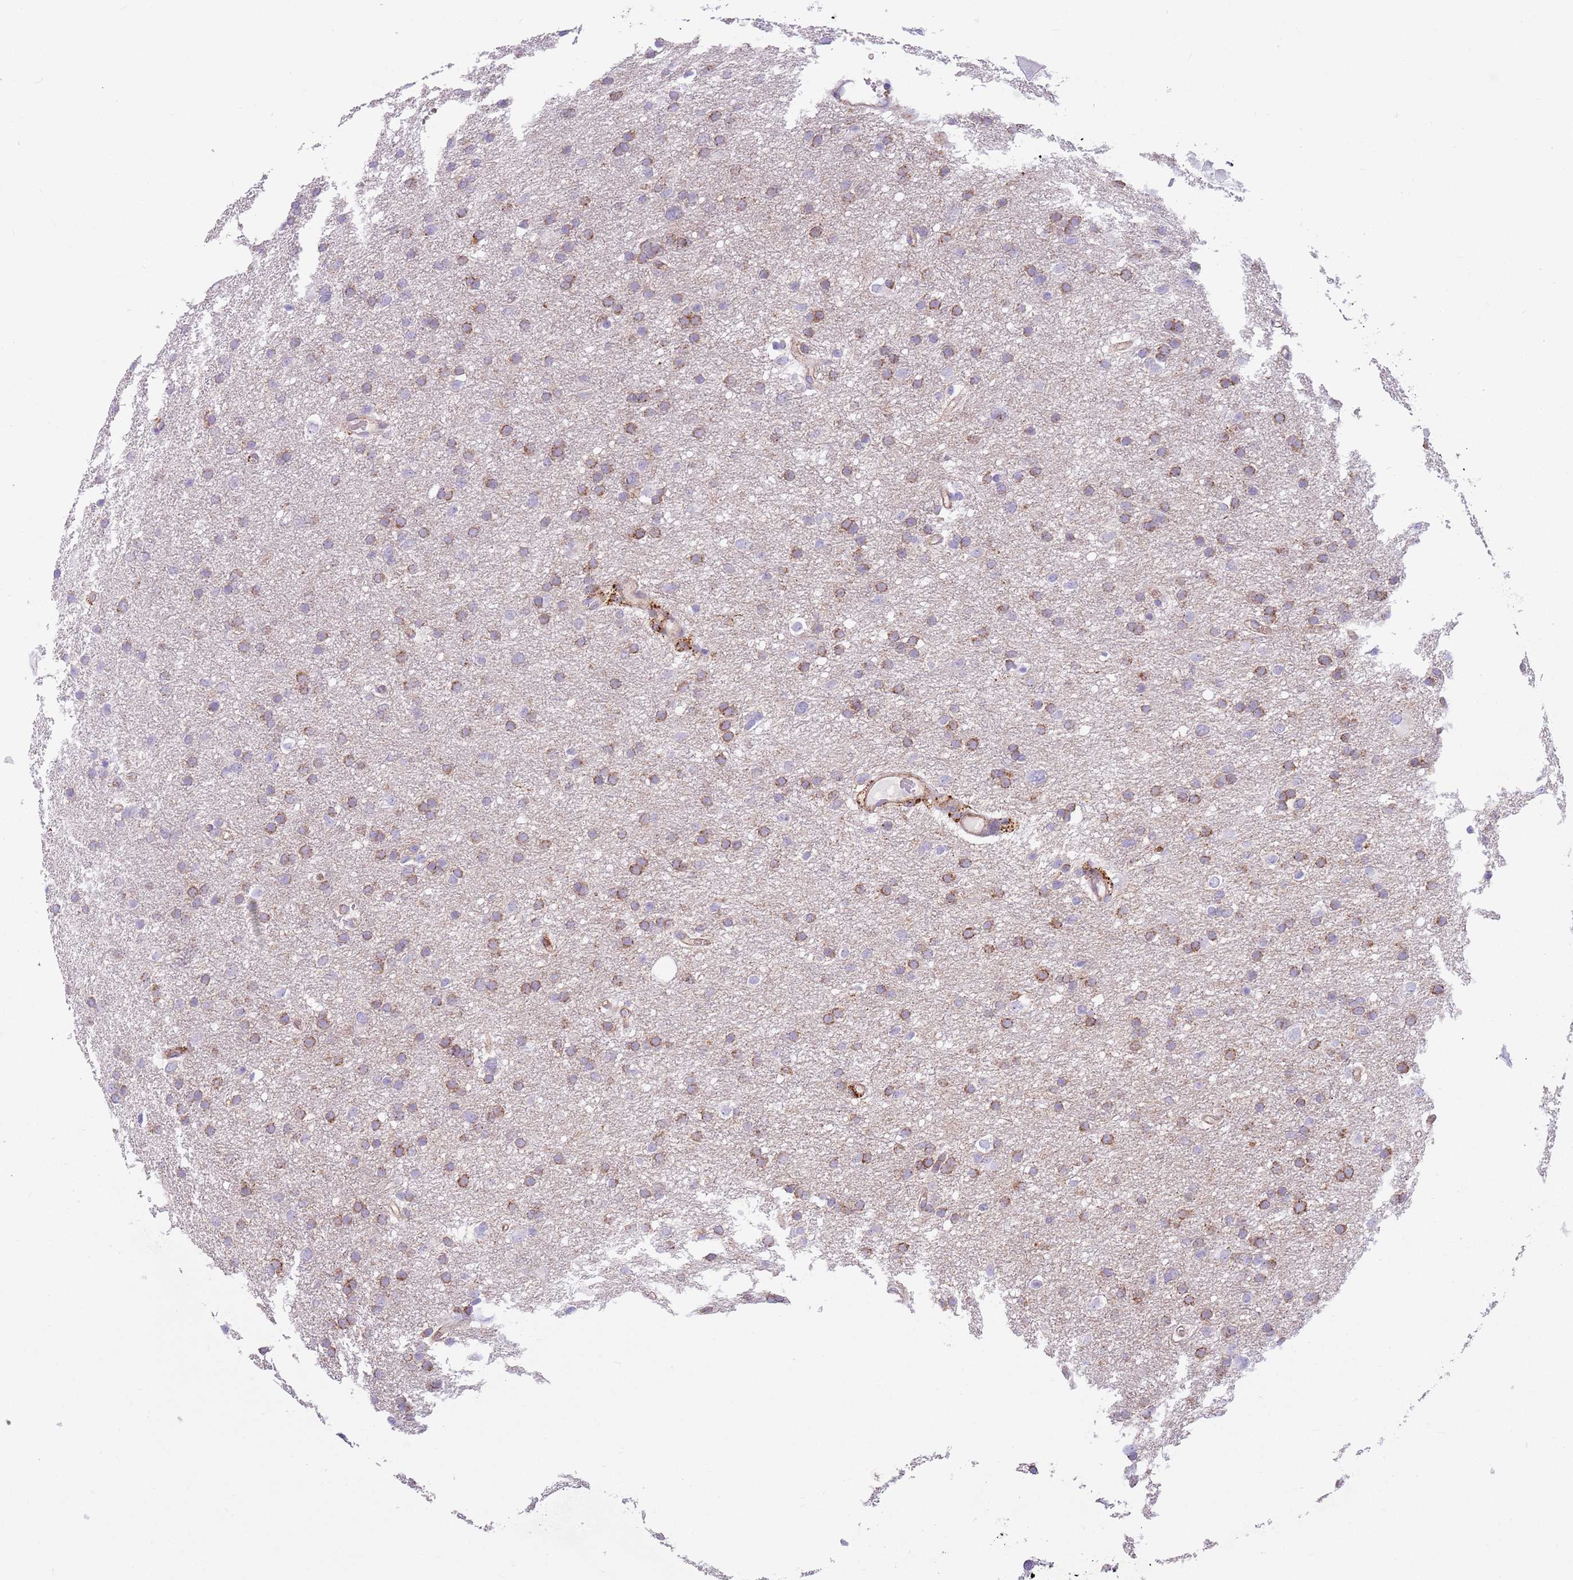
{"staining": {"intensity": "moderate", "quantity": ">75%", "location": "cytoplasmic/membranous"}, "tissue": "glioma", "cell_type": "Tumor cells", "image_type": "cancer", "snomed": [{"axis": "morphology", "description": "Glioma, malignant, High grade"}, {"axis": "topography", "description": "Cerebral cortex"}], "caption": "Protein staining reveals moderate cytoplasmic/membranous staining in about >75% of tumor cells in glioma.", "gene": "SNX6", "patient": {"sex": "female", "age": 36}}